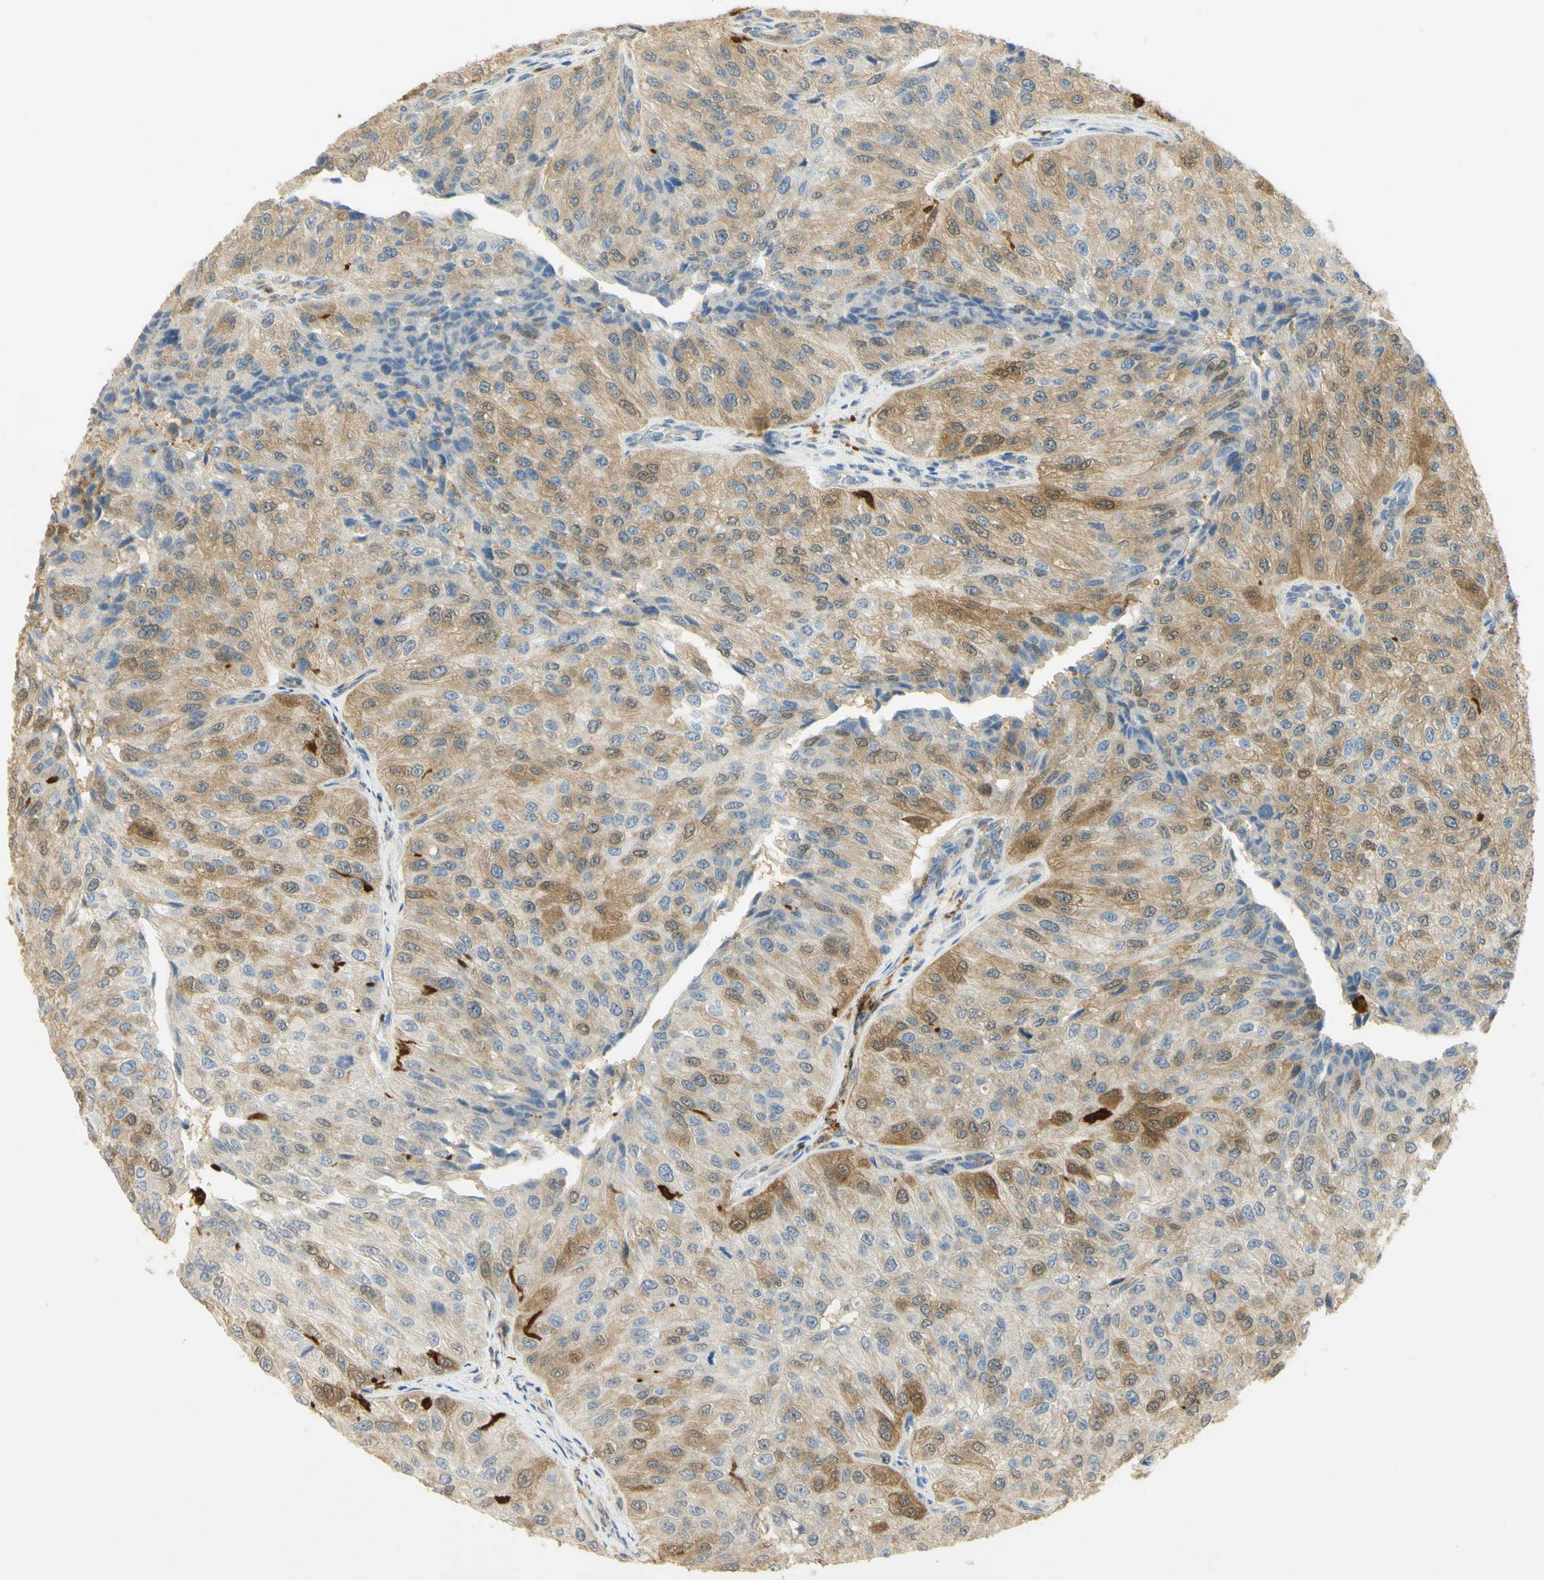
{"staining": {"intensity": "moderate", "quantity": ">75%", "location": "cytoplasmic/membranous"}, "tissue": "urothelial cancer", "cell_type": "Tumor cells", "image_type": "cancer", "snomed": [{"axis": "morphology", "description": "Urothelial carcinoma, High grade"}, {"axis": "topography", "description": "Kidney"}, {"axis": "topography", "description": "Urinary bladder"}], "caption": "IHC photomicrograph of high-grade urothelial carcinoma stained for a protein (brown), which demonstrates medium levels of moderate cytoplasmic/membranous staining in about >75% of tumor cells.", "gene": "PAK1", "patient": {"sex": "male", "age": 77}}